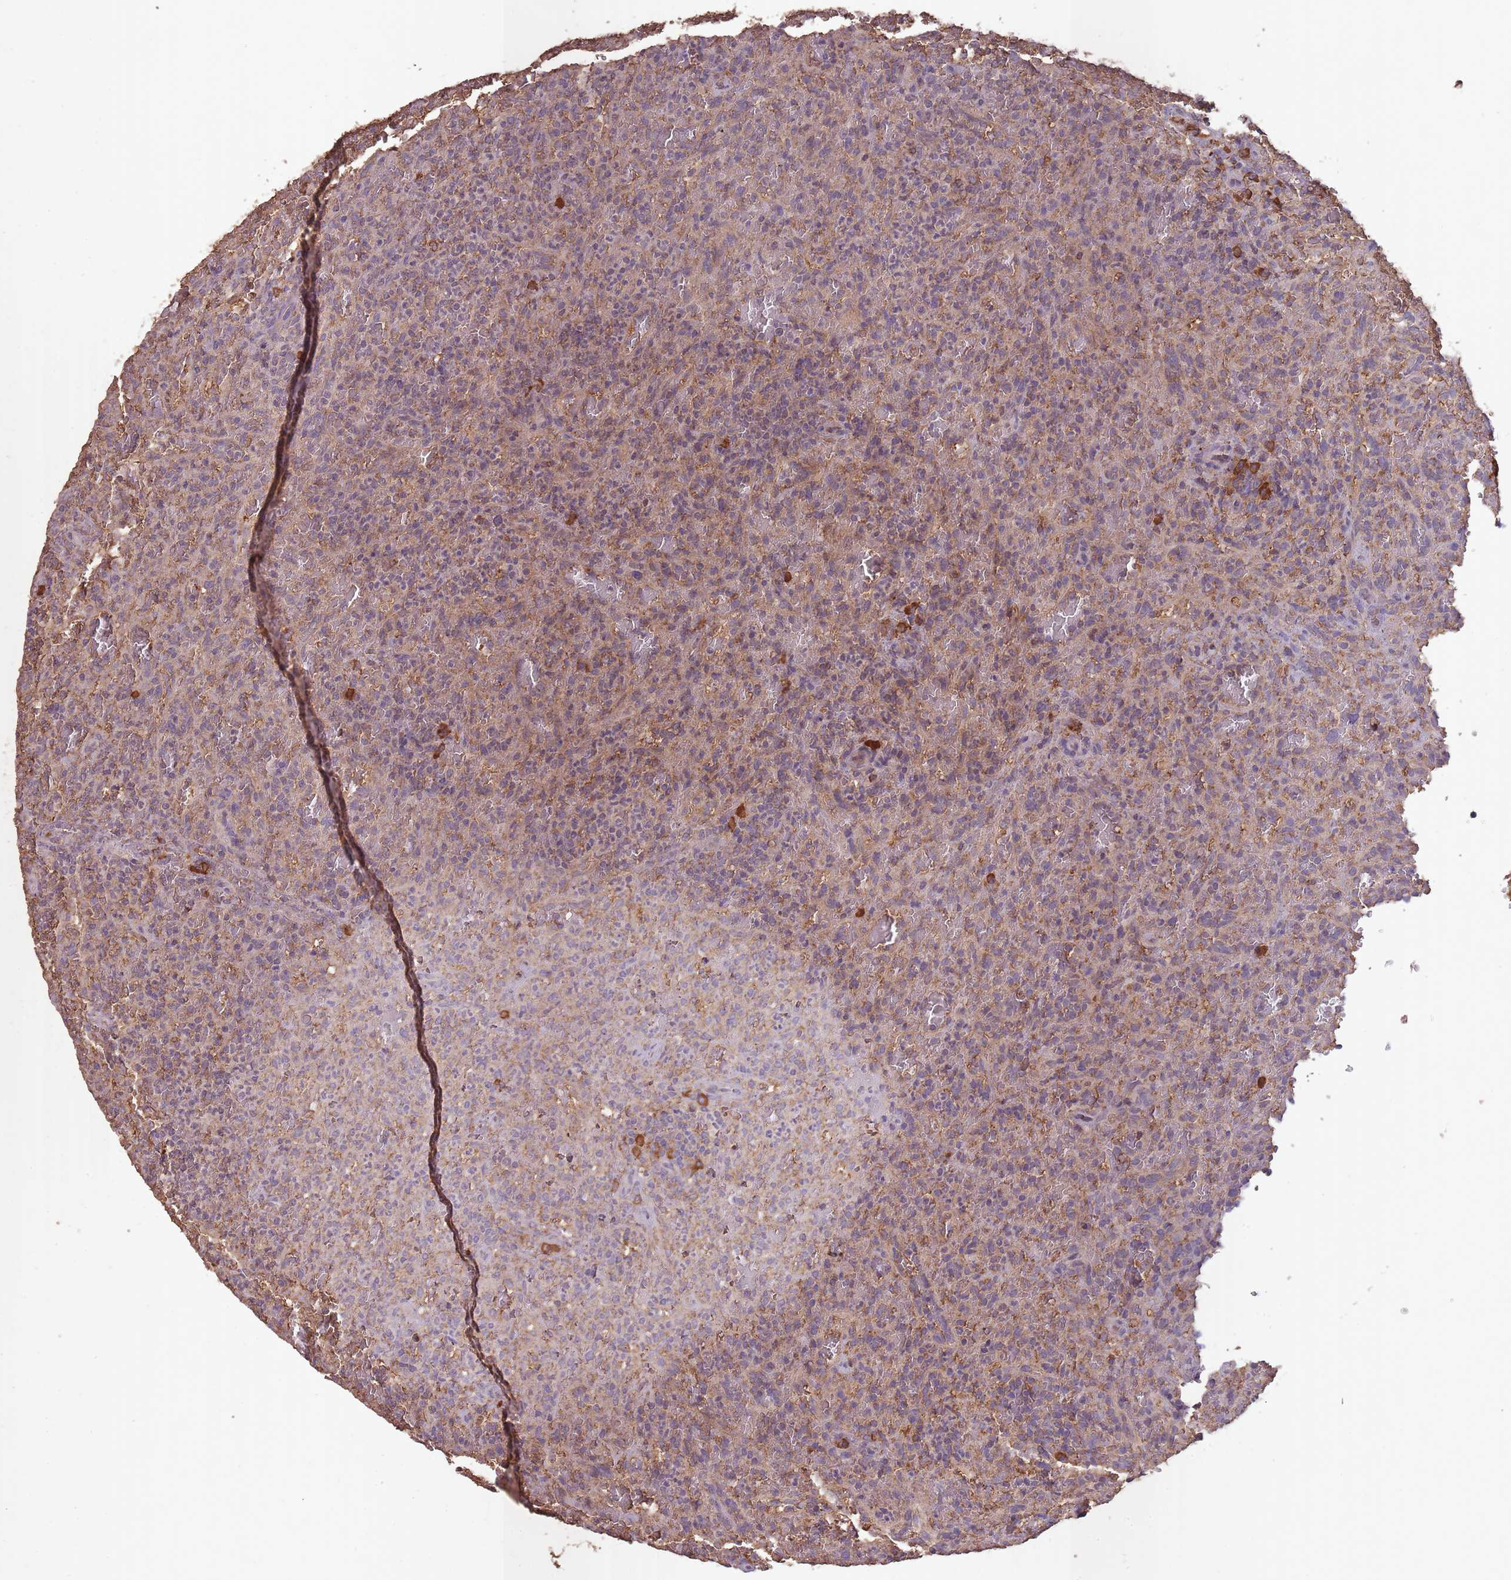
{"staining": {"intensity": "weak", "quantity": "25%-75%", "location": "cytoplasmic/membranous"}, "tissue": "lymphoma", "cell_type": "Tumor cells", "image_type": "cancer", "snomed": [{"axis": "morphology", "description": "Malignant lymphoma, non-Hodgkin's type, Low grade"}, {"axis": "topography", "description": "Spleen"}], "caption": "Lymphoma was stained to show a protein in brown. There is low levels of weak cytoplasmic/membranous staining in approximately 25%-75% of tumor cells. The staining is performed using DAB brown chromogen to label protein expression. The nuclei are counter-stained blue using hematoxylin.", "gene": "SANBR", "patient": {"sex": "female", "age": 64}}